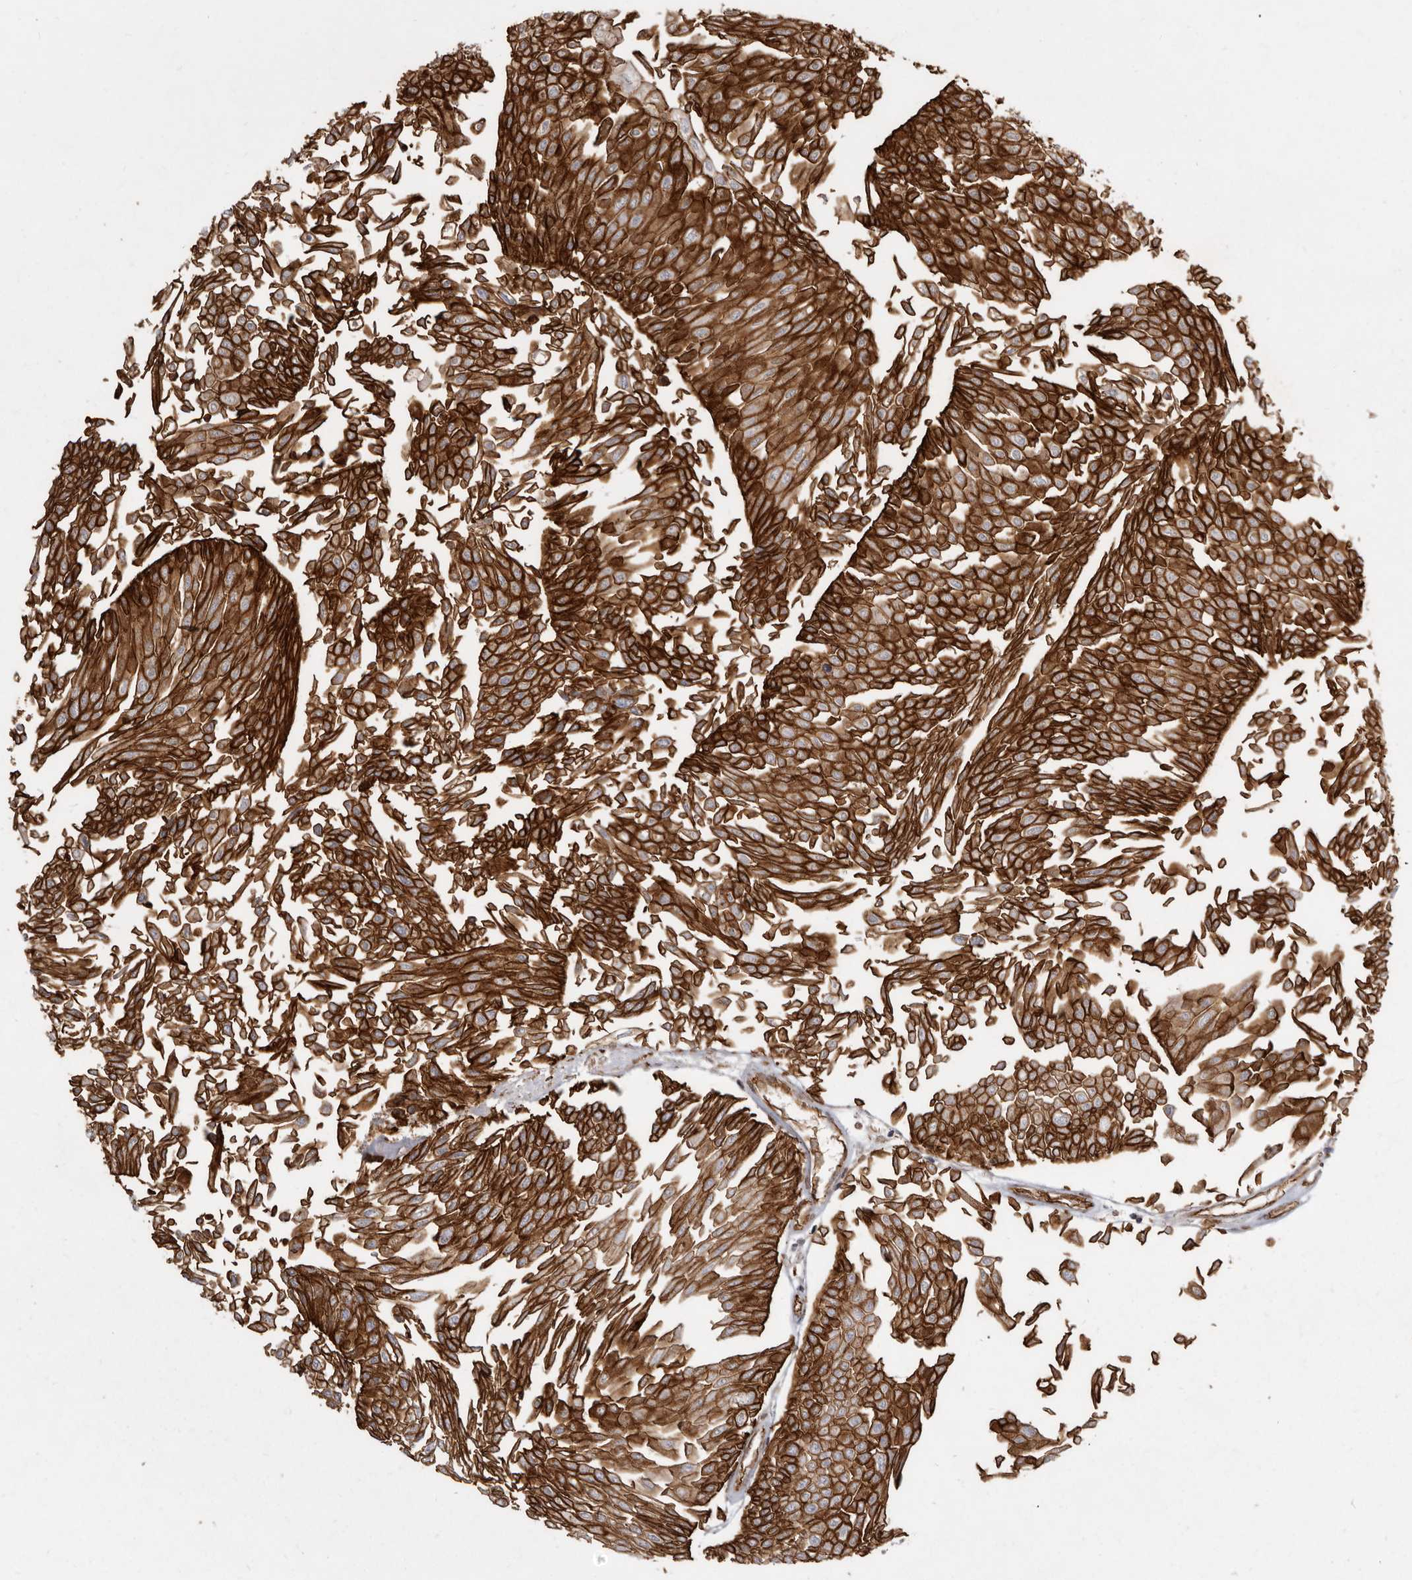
{"staining": {"intensity": "strong", "quantity": ">75%", "location": "cytoplasmic/membranous"}, "tissue": "urothelial cancer", "cell_type": "Tumor cells", "image_type": "cancer", "snomed": [{"axis": "morphology", "description": "Urothelial carcinoma, Low grade"}, {"axis": "topography", "description": "Urinary bladder"}], "caption": "Protein staining of low-grade urothelial carcinoma tissue shows strong cytoplasmic/membranous positivity in about >75% of tumor cells. (Brightfield microscopy of DAB IHC at high magnification).", "gene": "P2RX6", "patient": {"sex": "male", "age": 67}}